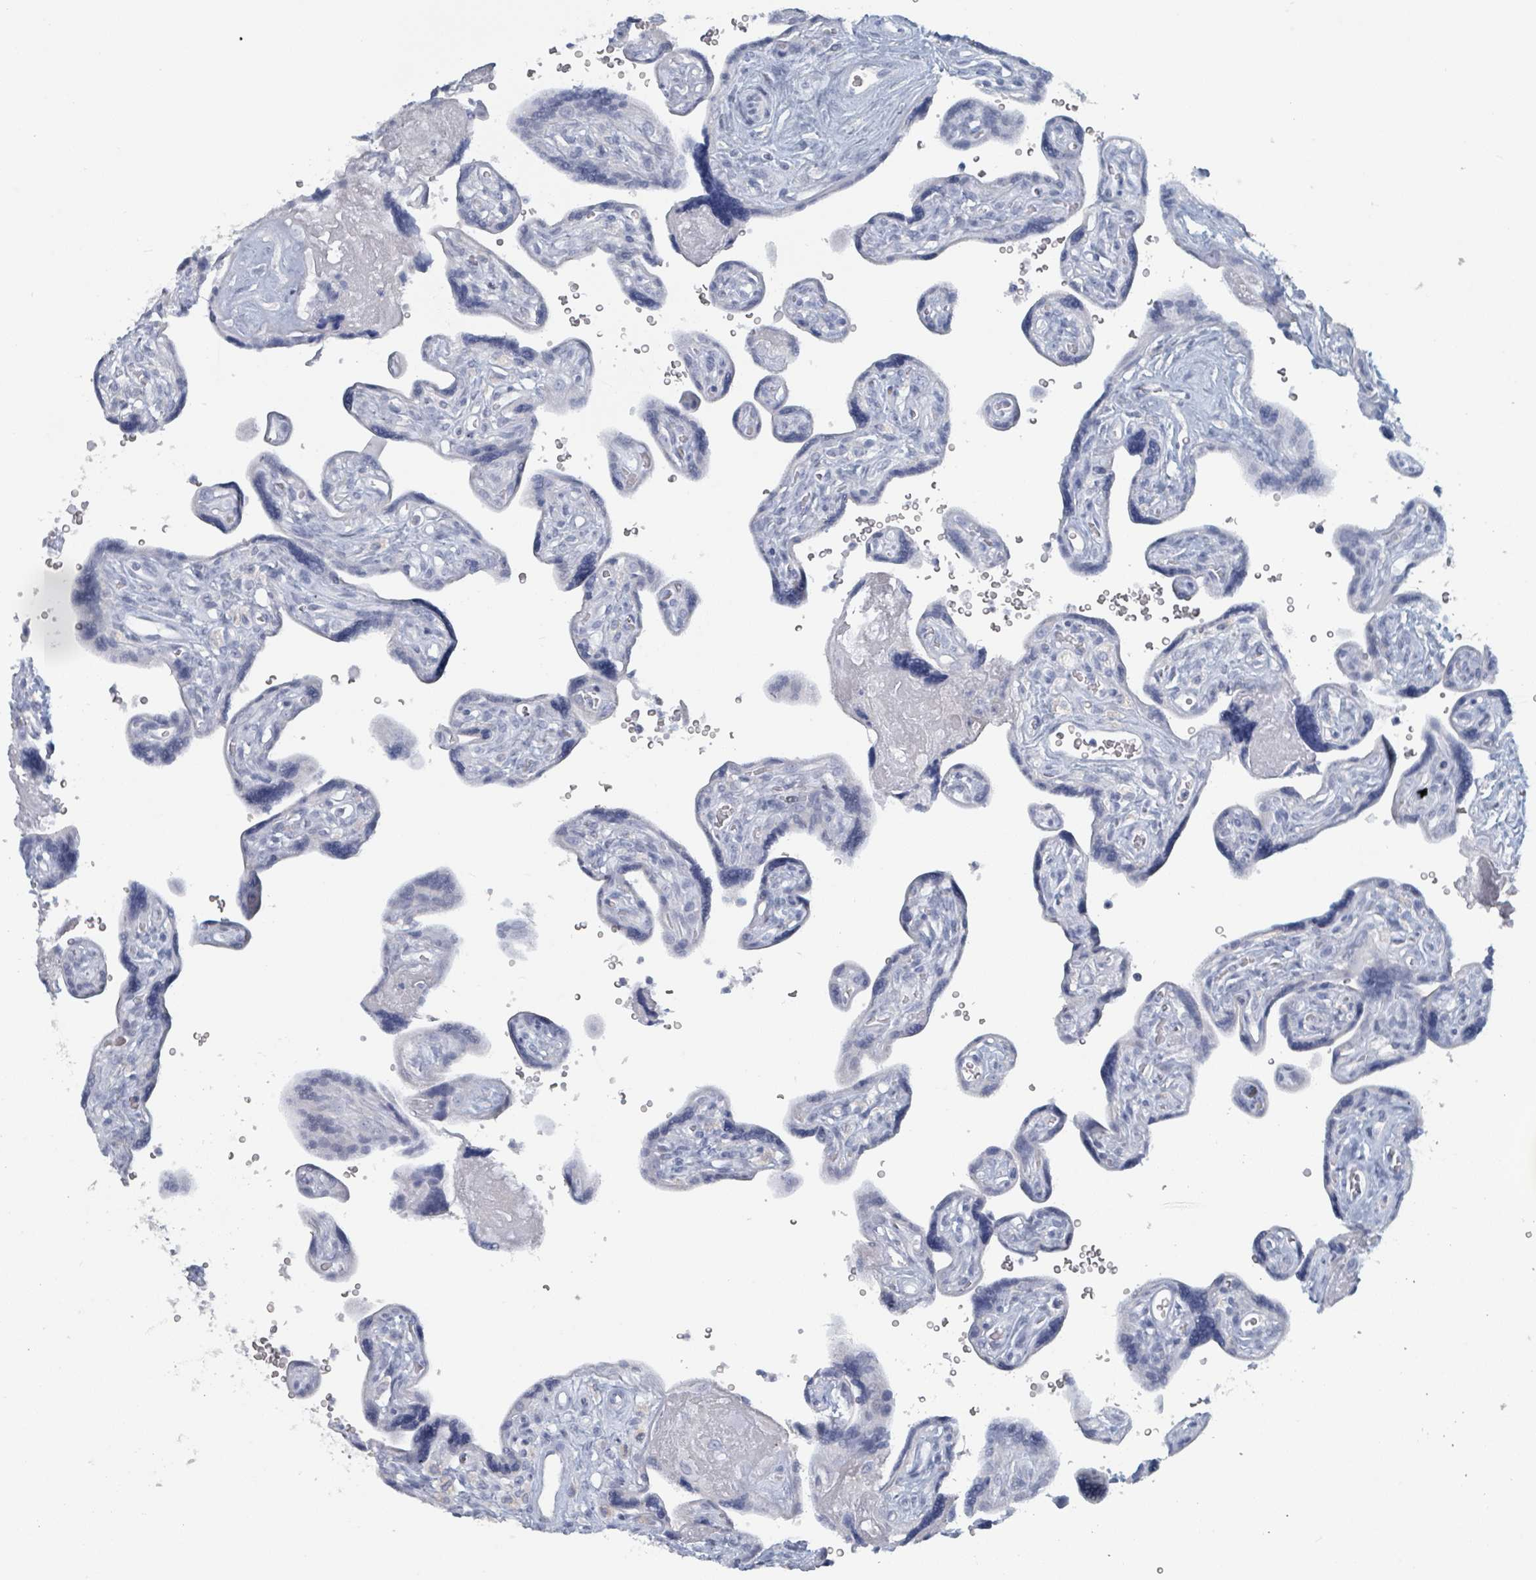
{"staining": {"intensity": "negative", "quantity": "none", "location": "none"}, "tissue": "placenta", "cell_type": "Decidual cells", "image_type": "normal", "snomed": [{"axis": "morphology", "description": "Normal tissue, NOS"}, {"axis": "topography", "description": "Placenta"}], "caption": "The photomicrograph exhibits no staining of decidual cells in normal placenta.", "gene": "HEATR5A", "patient": {"sex": "female", "age": 39}}